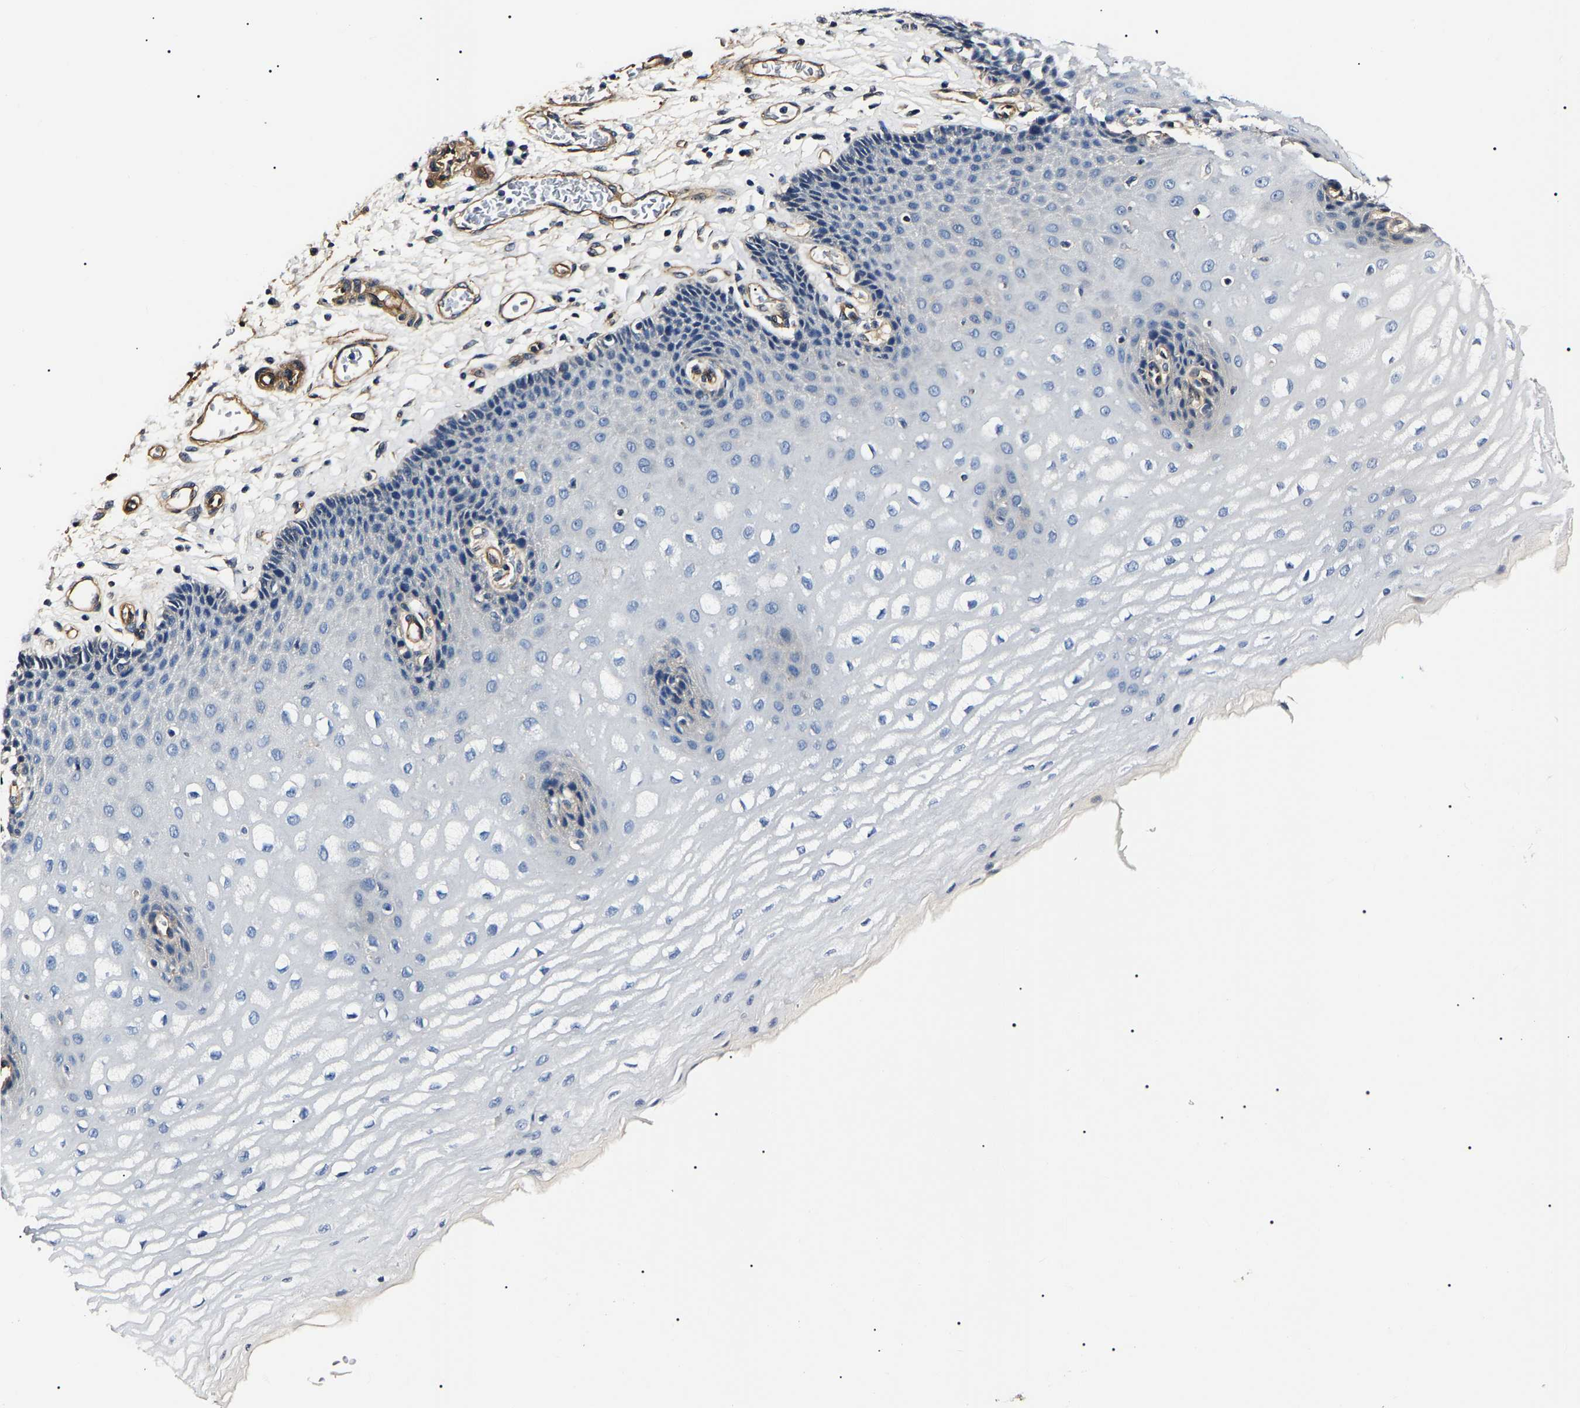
{"staining": {"intensity": "negative", "quantity": "none", "location": "none"}, "tissue": "esophagus", "cell_type": "Squamous epithelial cells", "image_type": "normal", "snomed": [{"axis": "morphology", "description": "Normal tissue, NOS"}, {"axis": "topography", "description": "Esophagus"}], "caption": "IHC of benign esophagus exhibits no staining in squamous epithelial cells.", "gene": "KLHL42", "patient": {"sex": "male", "age": 54}}